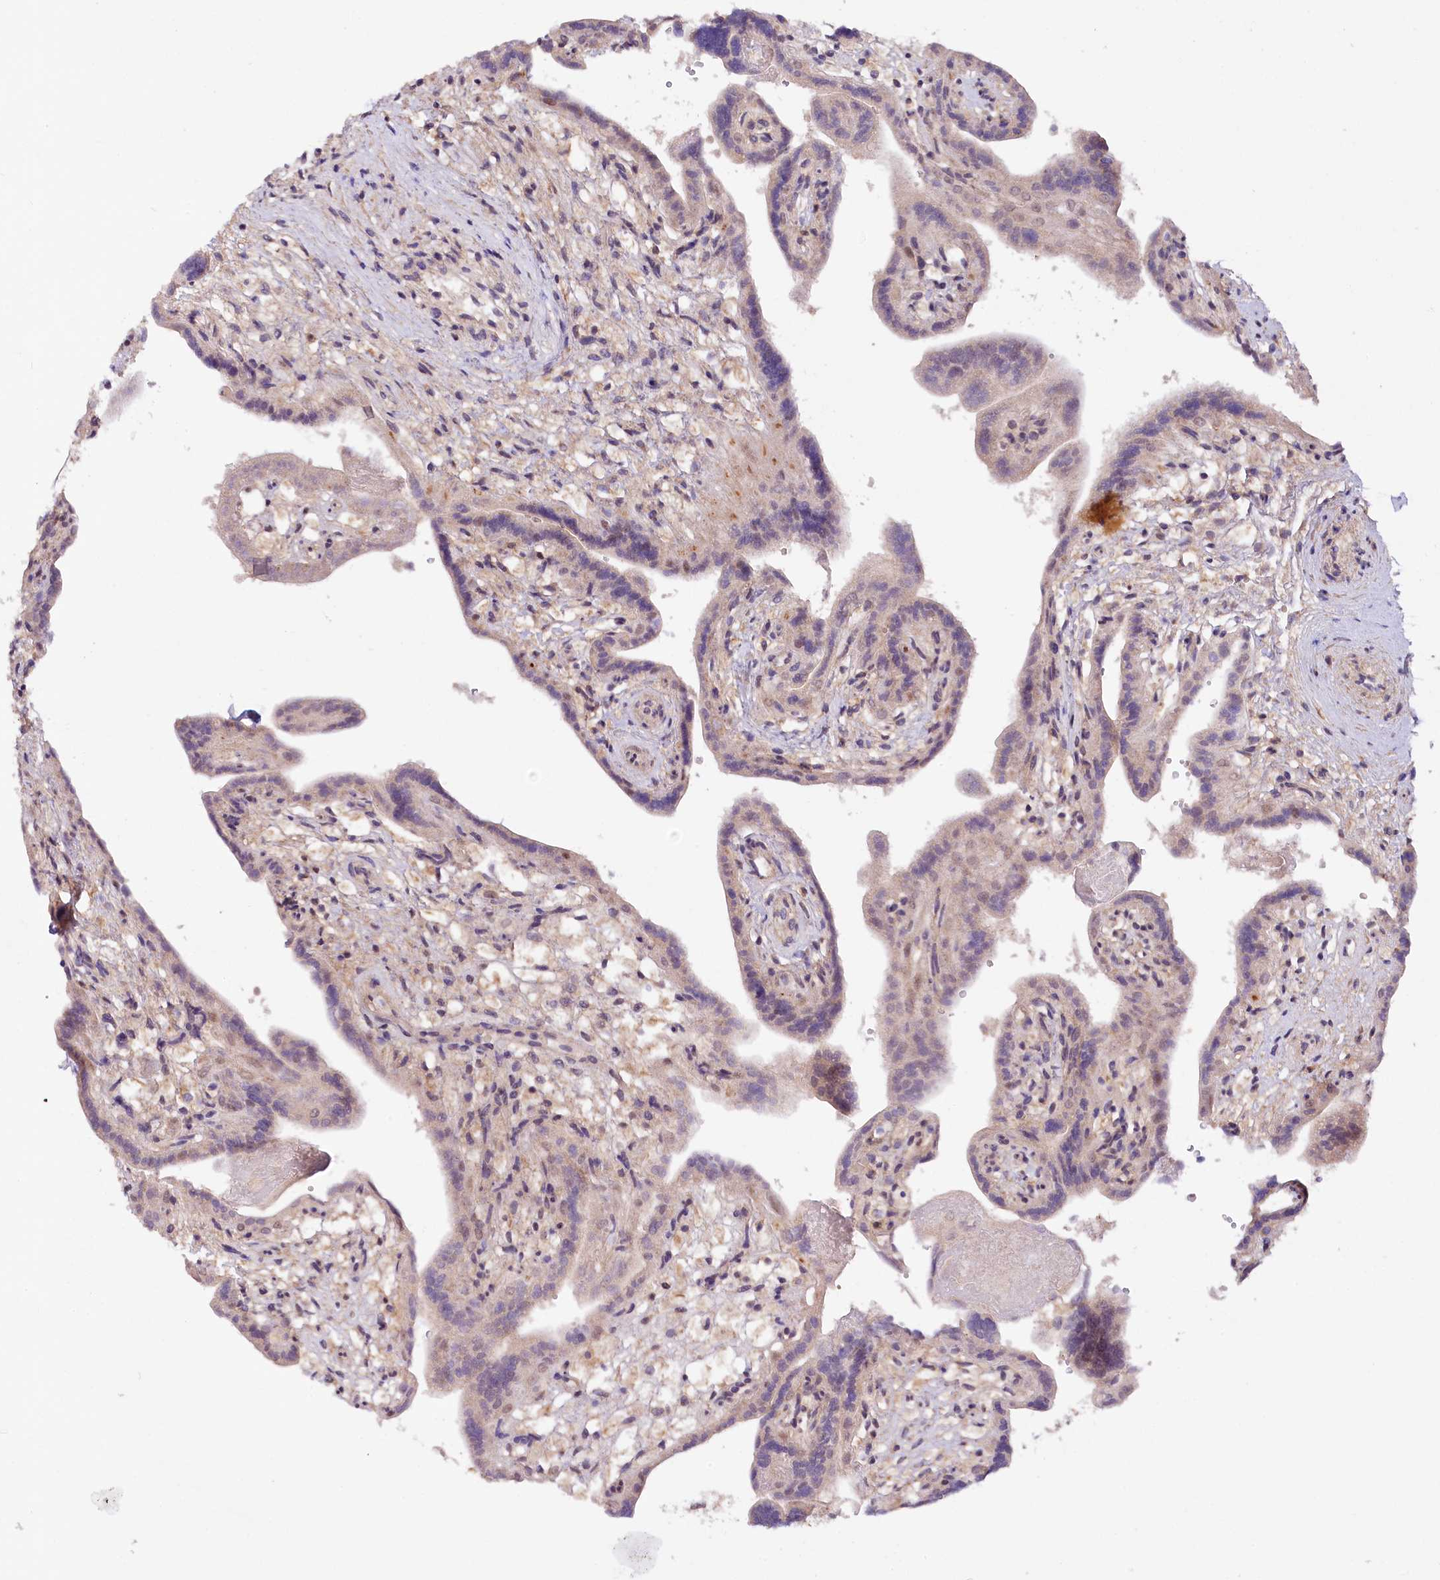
{"staining": {"intensity": "weak", "quantity": "<25%", "location": "nuclear"}, "tissue": "placenta", "cell_type": "Trophoblastic cells", "image_type": "normal", "snomed": [{"axis": "morphology", "description": "Normal tissue, NOS"}, {"axis": "topography", "description": "Placenta"}], "caption": "Trophoblastic cells are negative for protein expression in unremarkable human placenta. Brightfield microscopy of IHC stained with DAB (3,3'-diaminobenzidine) (brown) and hematoxylin (blue), captured at high magnification.", "gene": "PHLDB1", "patient": {"sex": "female", "age": 37}}